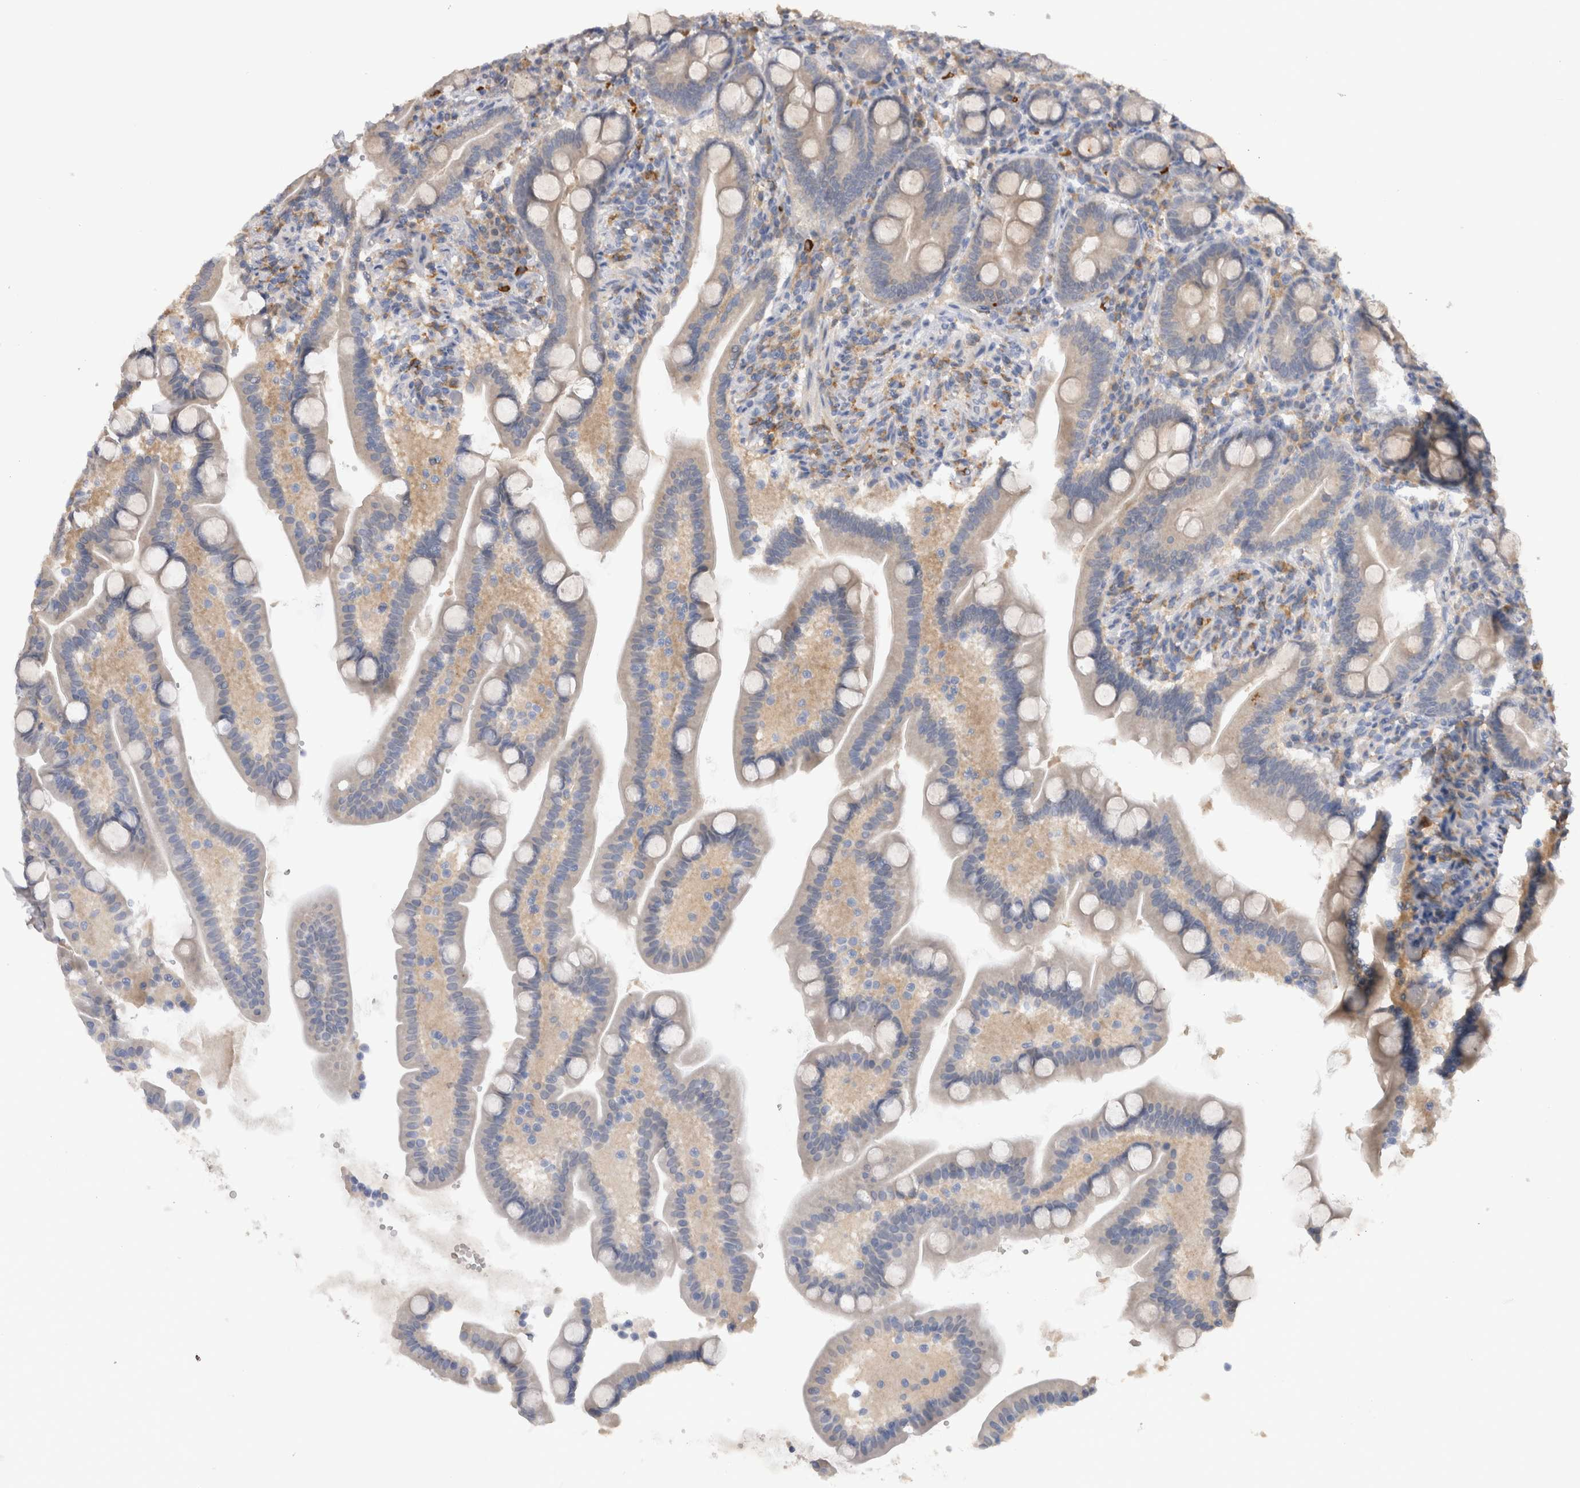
{"staining": {"intensity": "negative", "quantity": "none", "location": "none"}, "tissue": "duodenum", "cell_type": "Glandular cells", "image_type": "normal", "snomed": [{"axis": "morphology", "description": "Normal tissue, NOS"}, {"axis": "topography", "description": "Duodenum"}], "caption": "This micrograph is of benign duodenum stained with immunohistochemistry to label a protein in brown with the nuclei are counter-stained blue. There is no positivity in glandular cells.", "gene": "VSIG4", "patient": {"sex": "male", "age": 54}}